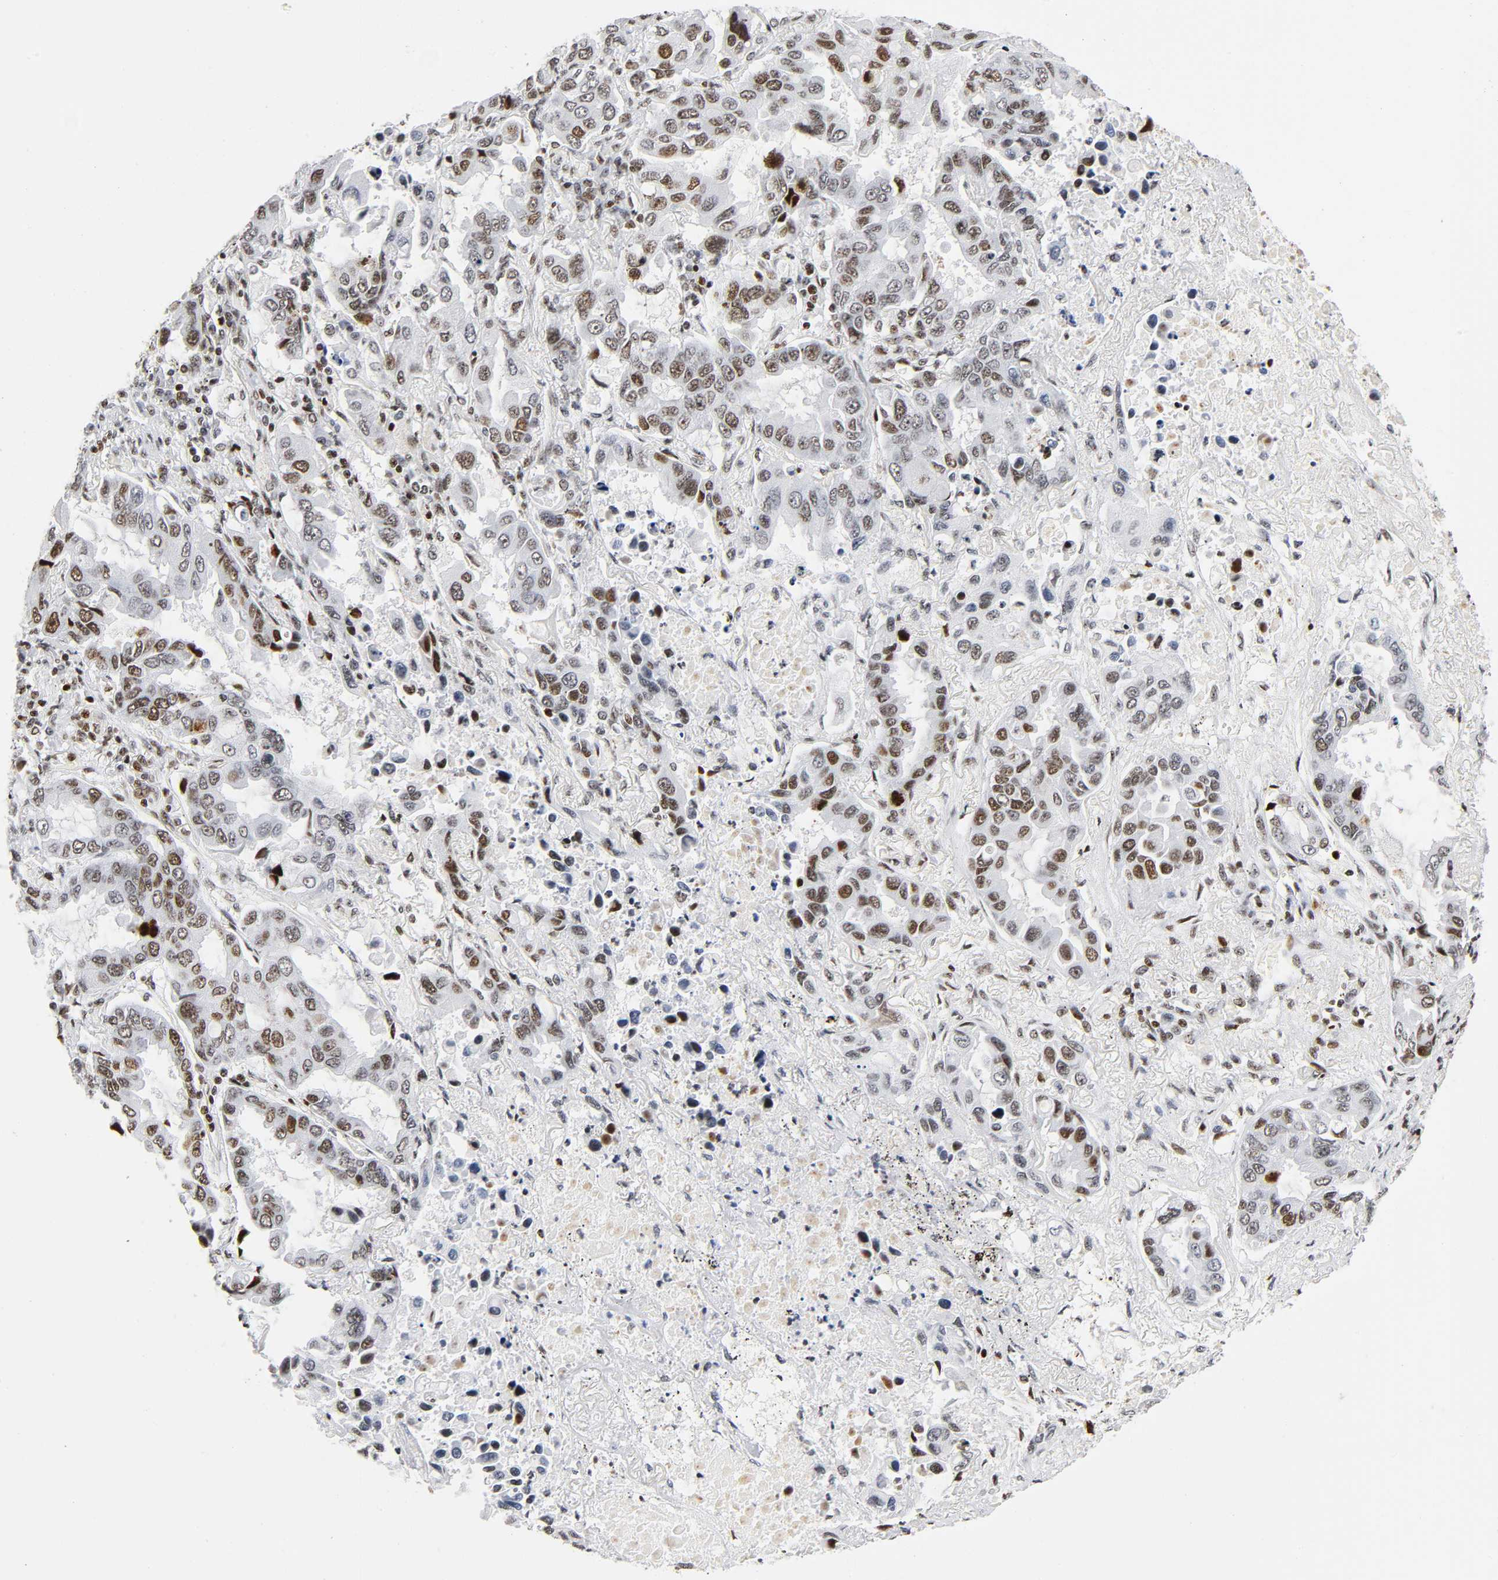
{"staining": {"intensity": "moderate", "quantity": ">75%", "location": "nuclear"}, "tissue": "lung cancer", "cell_type": "Tumor cells", "image_type": "cancer", "snomed": [{"axis": "morphology", "description": "Adenocarcinoma, NOS"}, {"axis": "topography", "description": "Lung"}], "caption": "Protein expression analysis of human adenocarcinoma (lung) reveals moderate nuclear staining in about >75% of tumor cells.", "gene": "UBTF", "patient": {"sex": "male", "age": 64}}